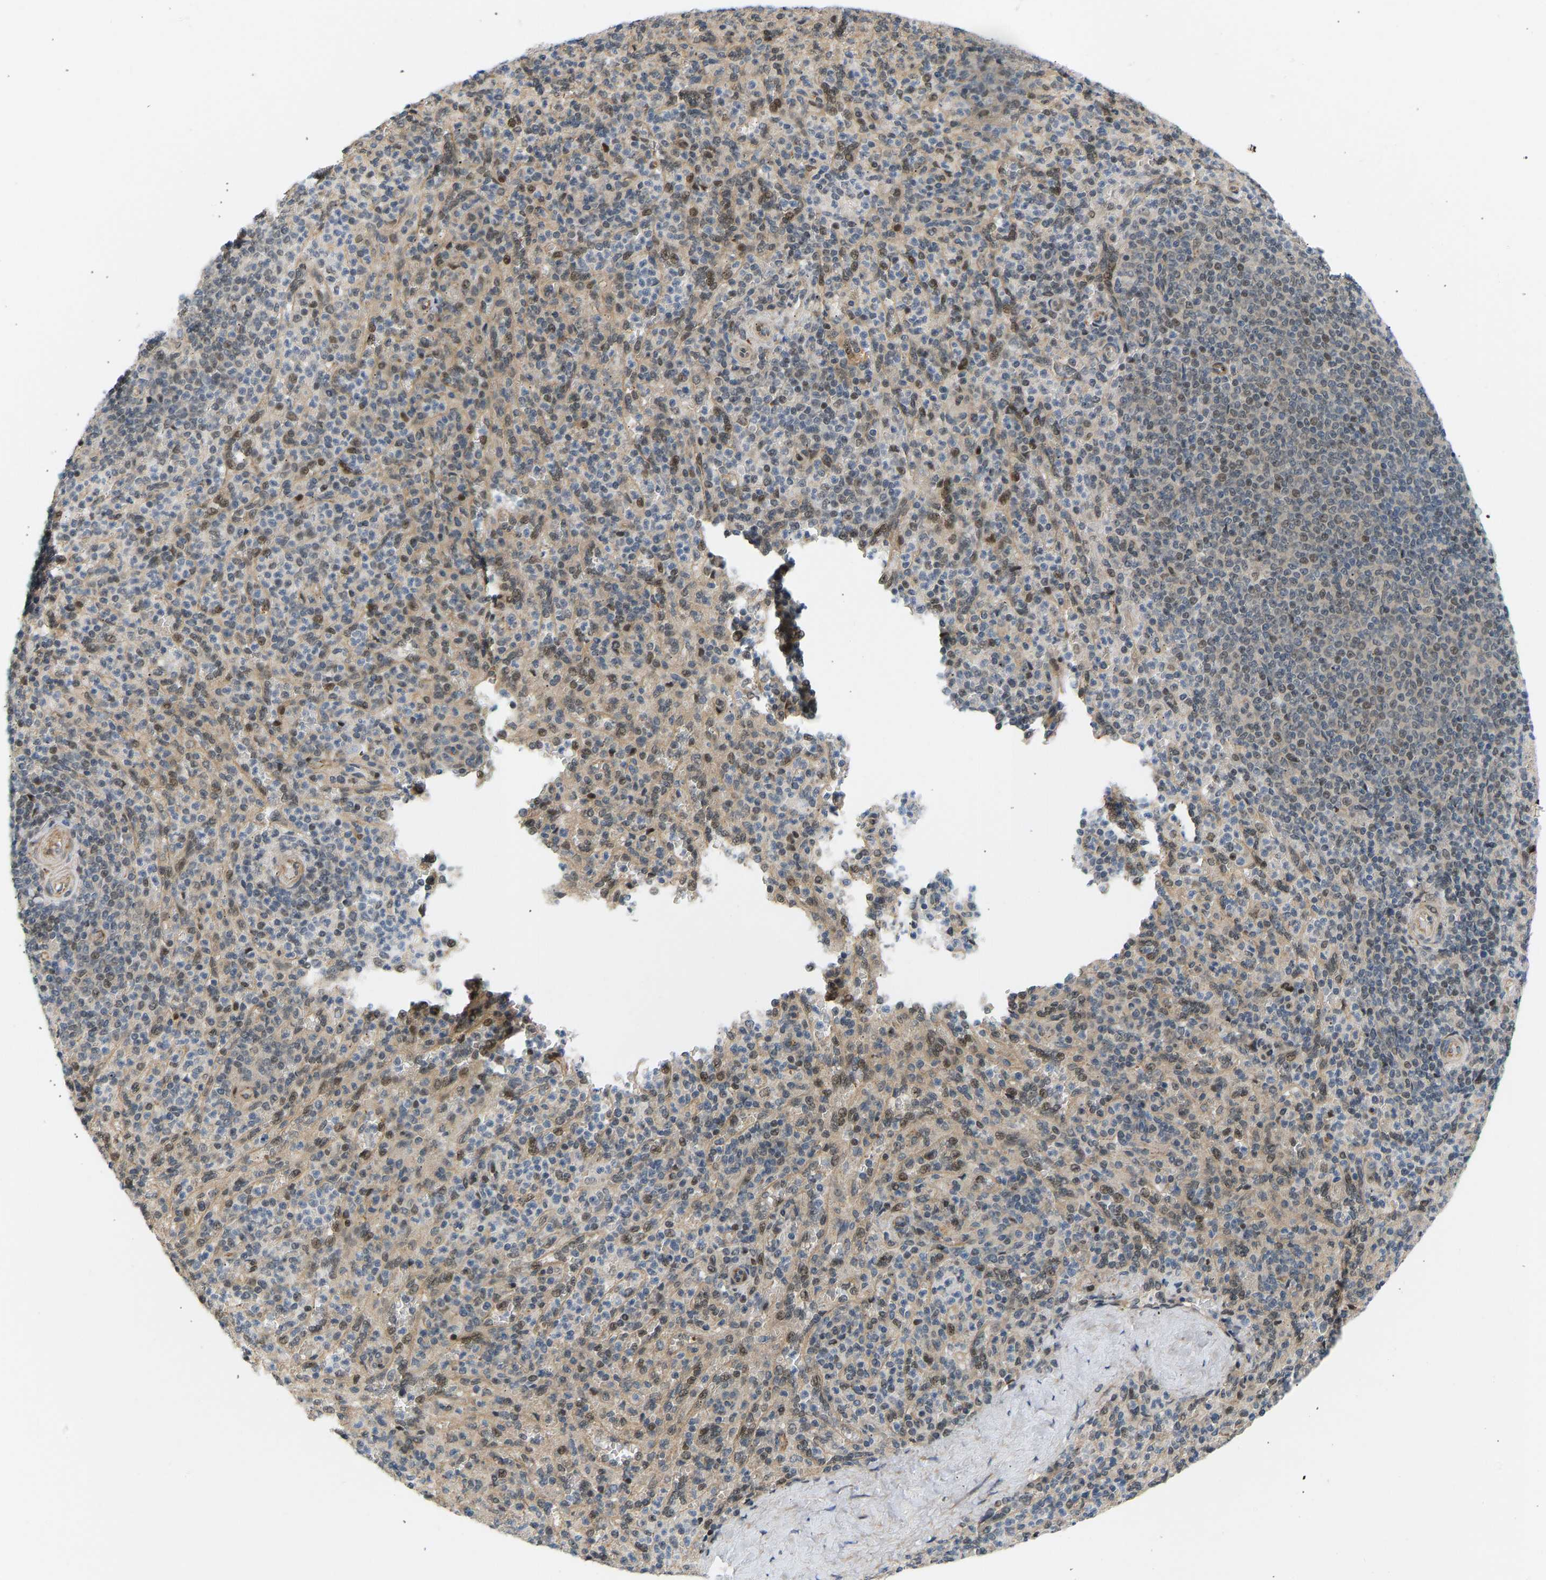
{"staining": {"intensity": "weak", "quantity": "25%-75%", "location": "cytoplasmic/membranous,nuclear"}, "tissue": "spleen", "cell_type": "Cells in red pulp", "image_type": "normal", "snomed": [{"axis": "morphology", "description": "Normal tissue, NOS"}, {"axis": "topography", "description": "Spleen"}], "caption": "Immunohistochemical staining of benign spleen displays 25%-75% levels of weak cytoplasmic/membranous,nuclear protein positivity in approximately 25%-75% of cells in red pulp.", "gene": "BAG1", "patient": {"sex": "male", "age": 36}}